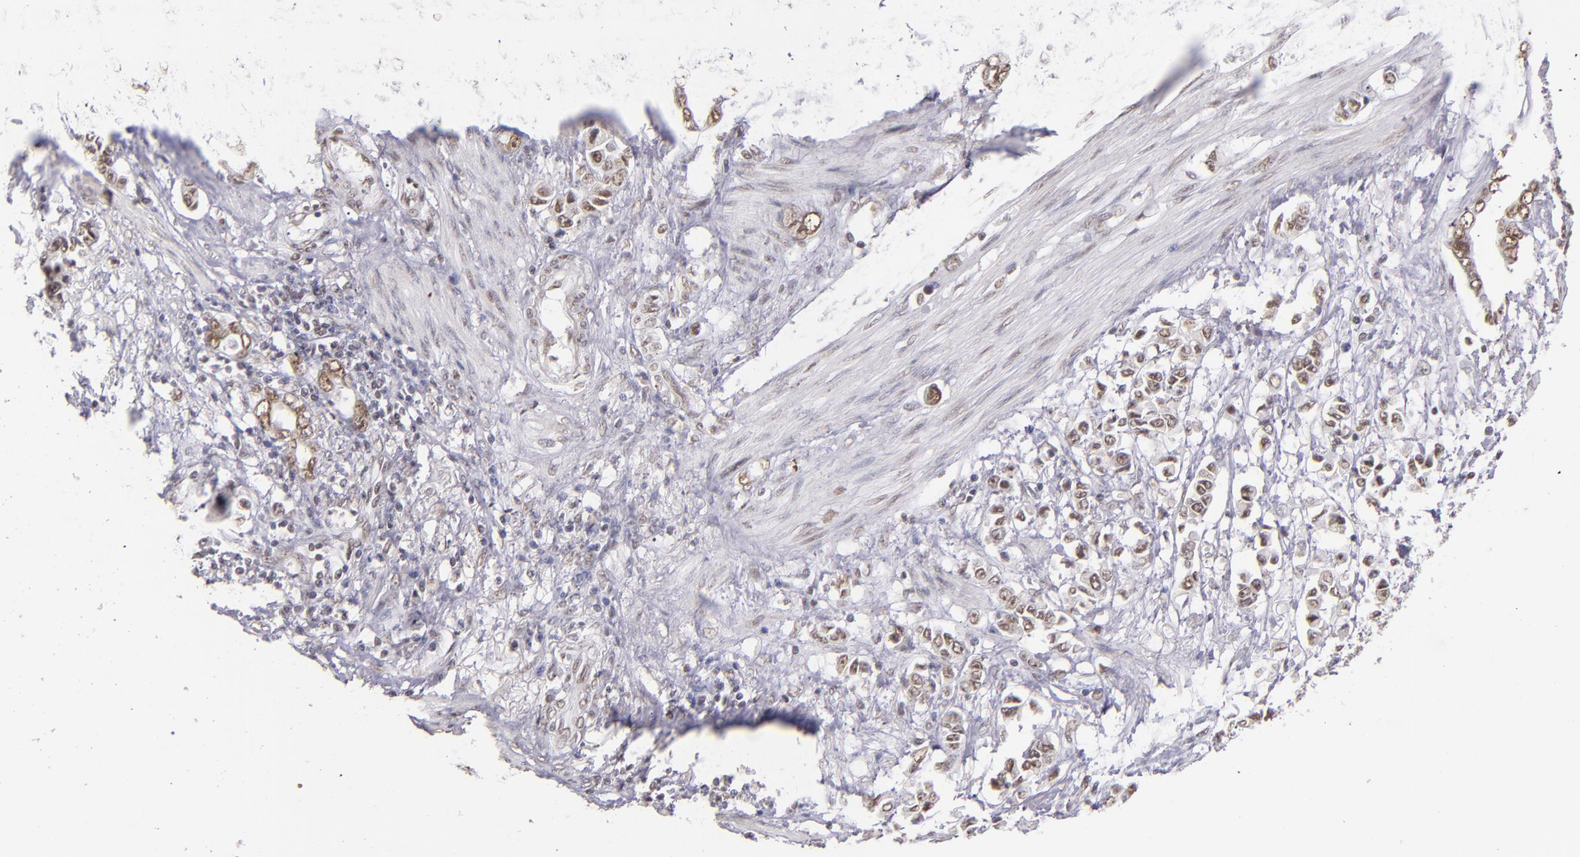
{"staining": {"intensity": "moderate", "quantity": ">75%", "location": "nuclear"}, "tissue": "stomach cancer", "cell_type": "Tumor cells", "image_type": "cancer", "snomed": [{"axis": "morphology", "description": "Adenocarcinoma, NOS"}, {"axis": "topography", "description": "Stomach"}], "caption": "Immunohistochemistry (IHC) of stomach cancer (adenocarcinoma) displays medium levels of moderate nuclear expression in about >75% of tumor cells.", "gene": "ZNF148", "patient": {"sex": "male", "age": 78}}